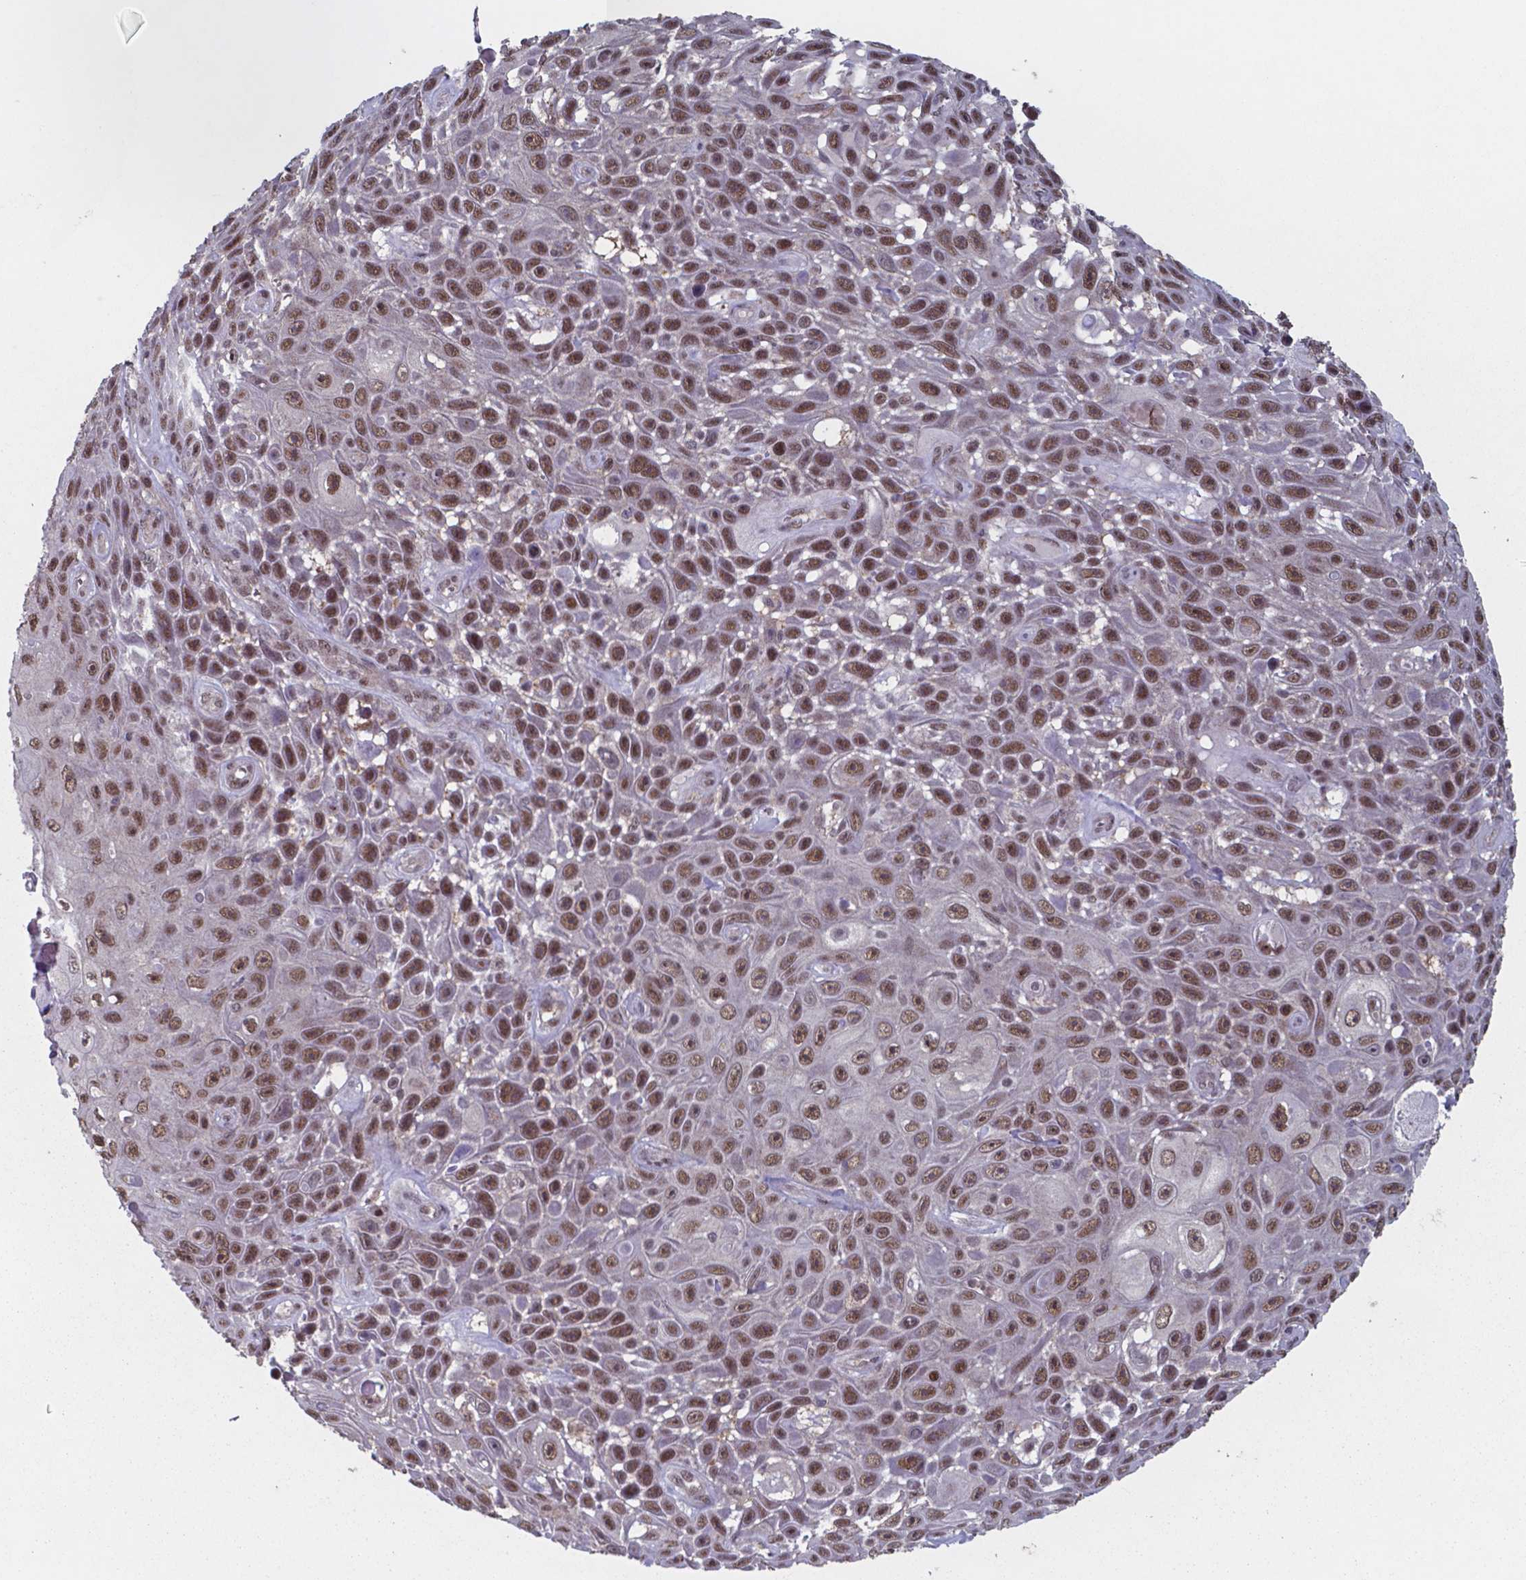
{"staining": {"intensity": "moderate", "quantity": ">75%", "location": "nuclear"}, "tissue": "skin cancer", "cell_type": "Tumor cells", "image_type": "cancer", "snomed": [{"axis": "morphology", "description": "Squamous cell carcinoma, NOS"}, {"axis": "topography", "description": "Skin"}], "caption": "Skin cancer (squamous cell carcinoma) was stained to show a protein in brown. There is medium levels of moderate nuclear positivity in approximately >75% of tumor cells. Using DAB (3,3'-diaminobenzidine) (brown) and hematoxylin (blue) stains, captured at high magnification using brightfield microscopy.", "gene": "UBA1", "patient": {"sex": "male", "age": 82}}